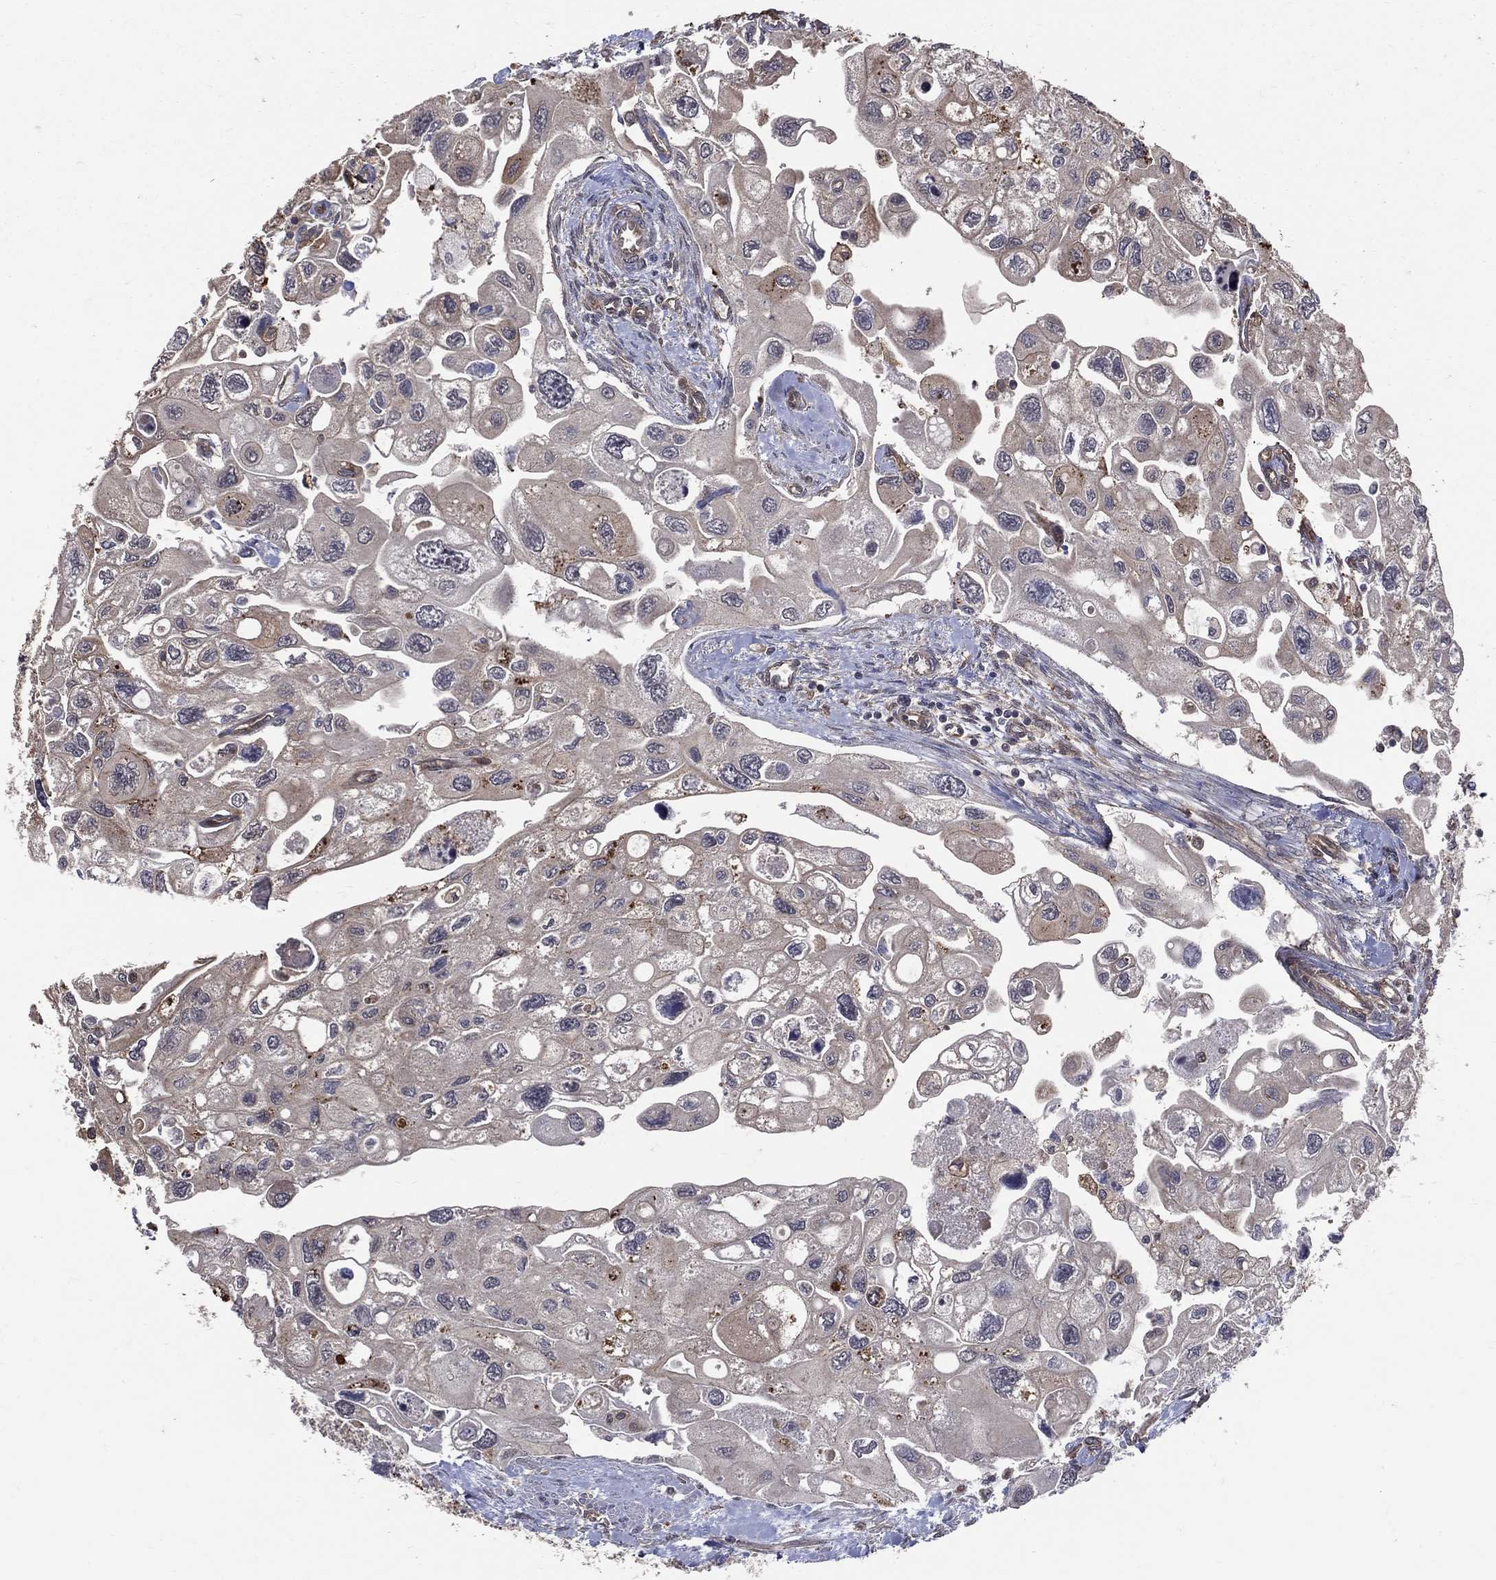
{"staining": {"intensity": "negative", "quantity": "none", "location": "none"}, "tissue": "urothelial cancer", "cell_type": "Tumor cells", "image_type": "cancer", "snomed": [{"axis": "morphology", "description": "Urothelial carcinoma, High grade"}, {"axis": "topography", "description": "Urinary bladder"}], "caption": "A histopathology image of urothelial cancer stained for a protein displays no brown staining in tumor cells. Nuclei are stained in blue.", "gene": "DPYSL2", "patient": {"sex": "male", "age": 59}}